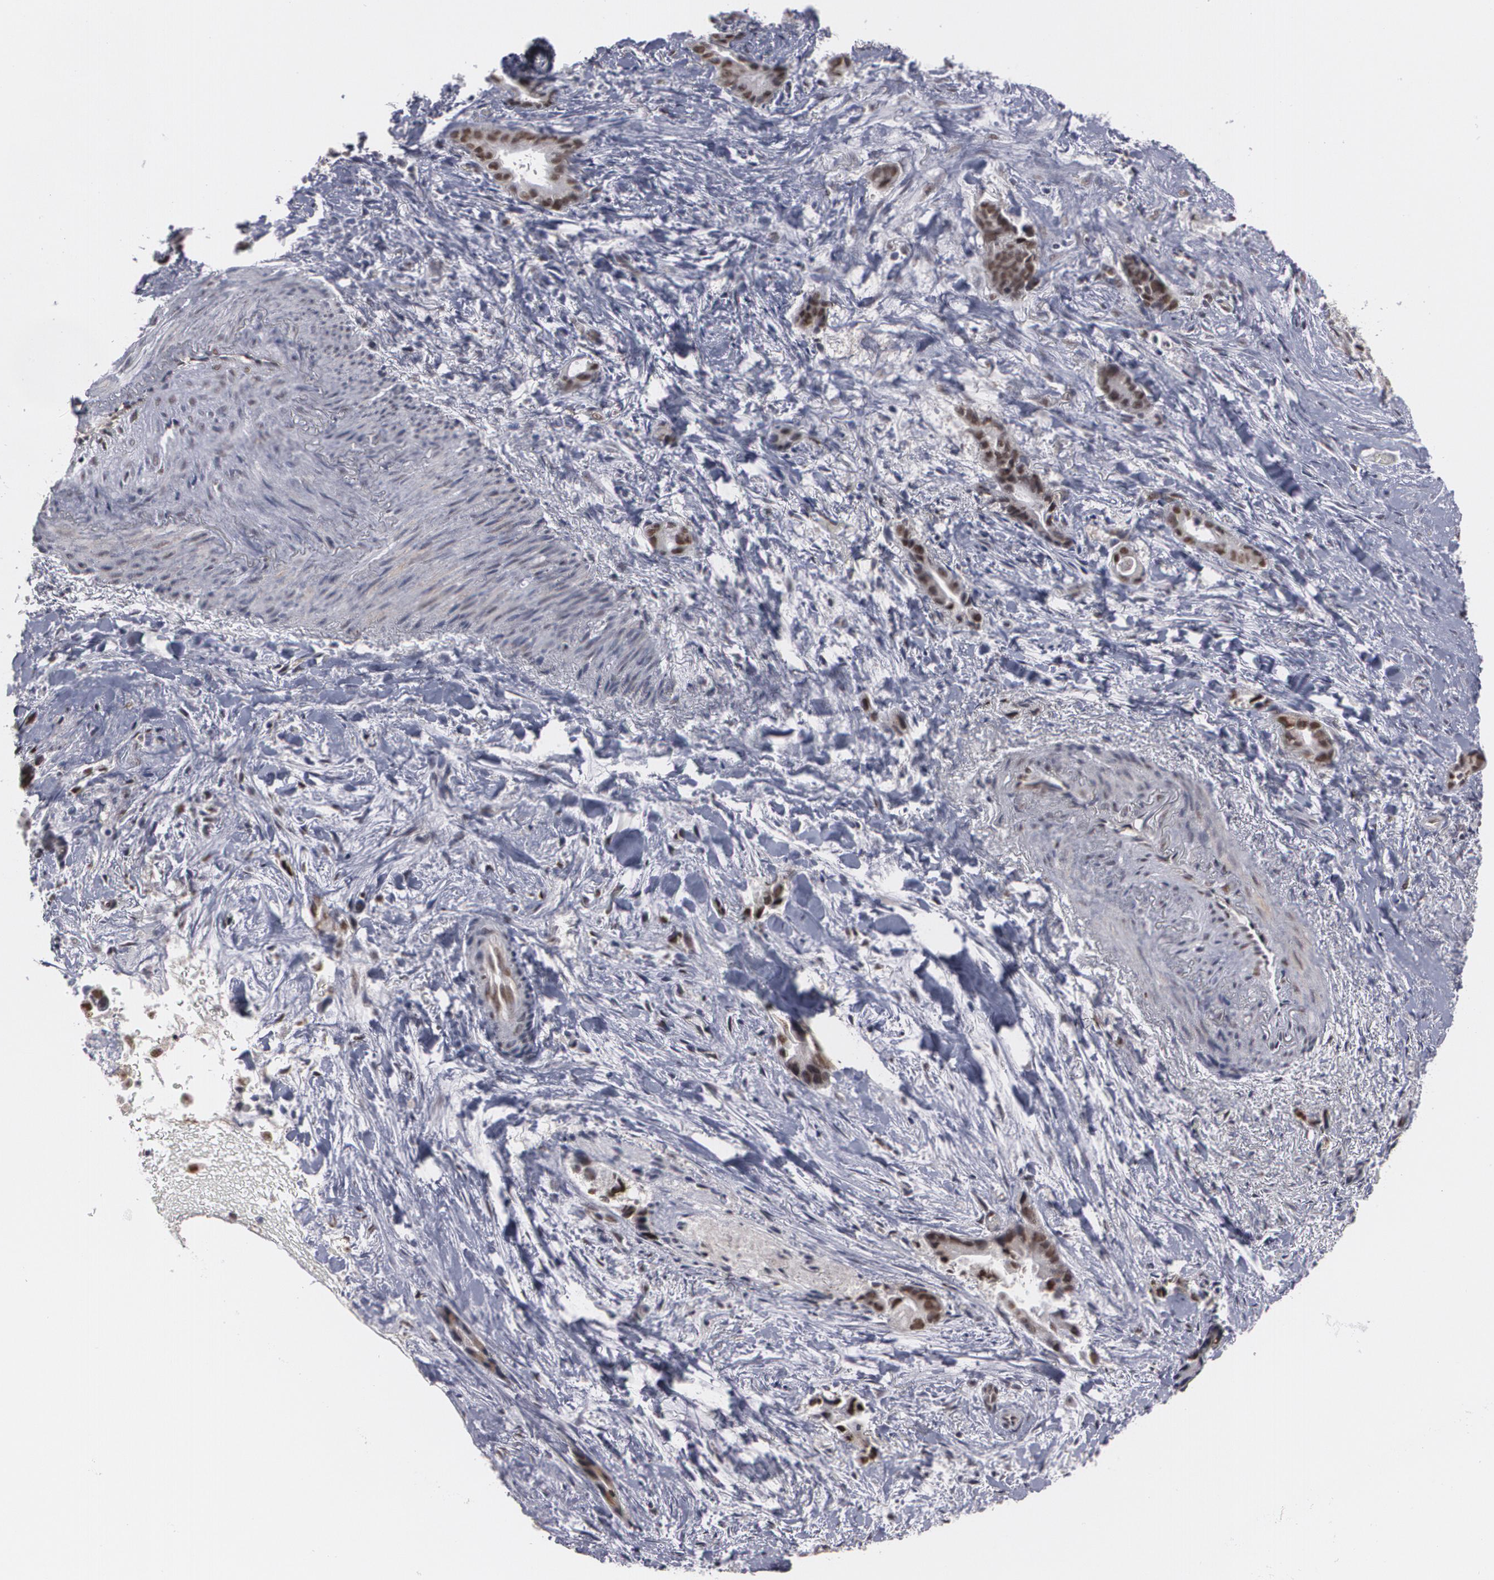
{"staining": {"intensity": "moderate", "quantity": ">75%", "location": "nuclear"}, "tissue": "liver cancer", "cell_type": "Tumor cells", "image_type": "cancer", "snomed": [{"axis": "morphology", "description": "Cholangiocarcinoma"}, {"axis": "topography", "description": "Liver"}], "caption": "There is medium levels of moderate nuclear expression in tumor cells of liver cholangiocarcinoma, as demonstrated by immunohistochemical staining (brown color).", "gene": "INTS6", "patient": {"sex": "female", "age": 55}}